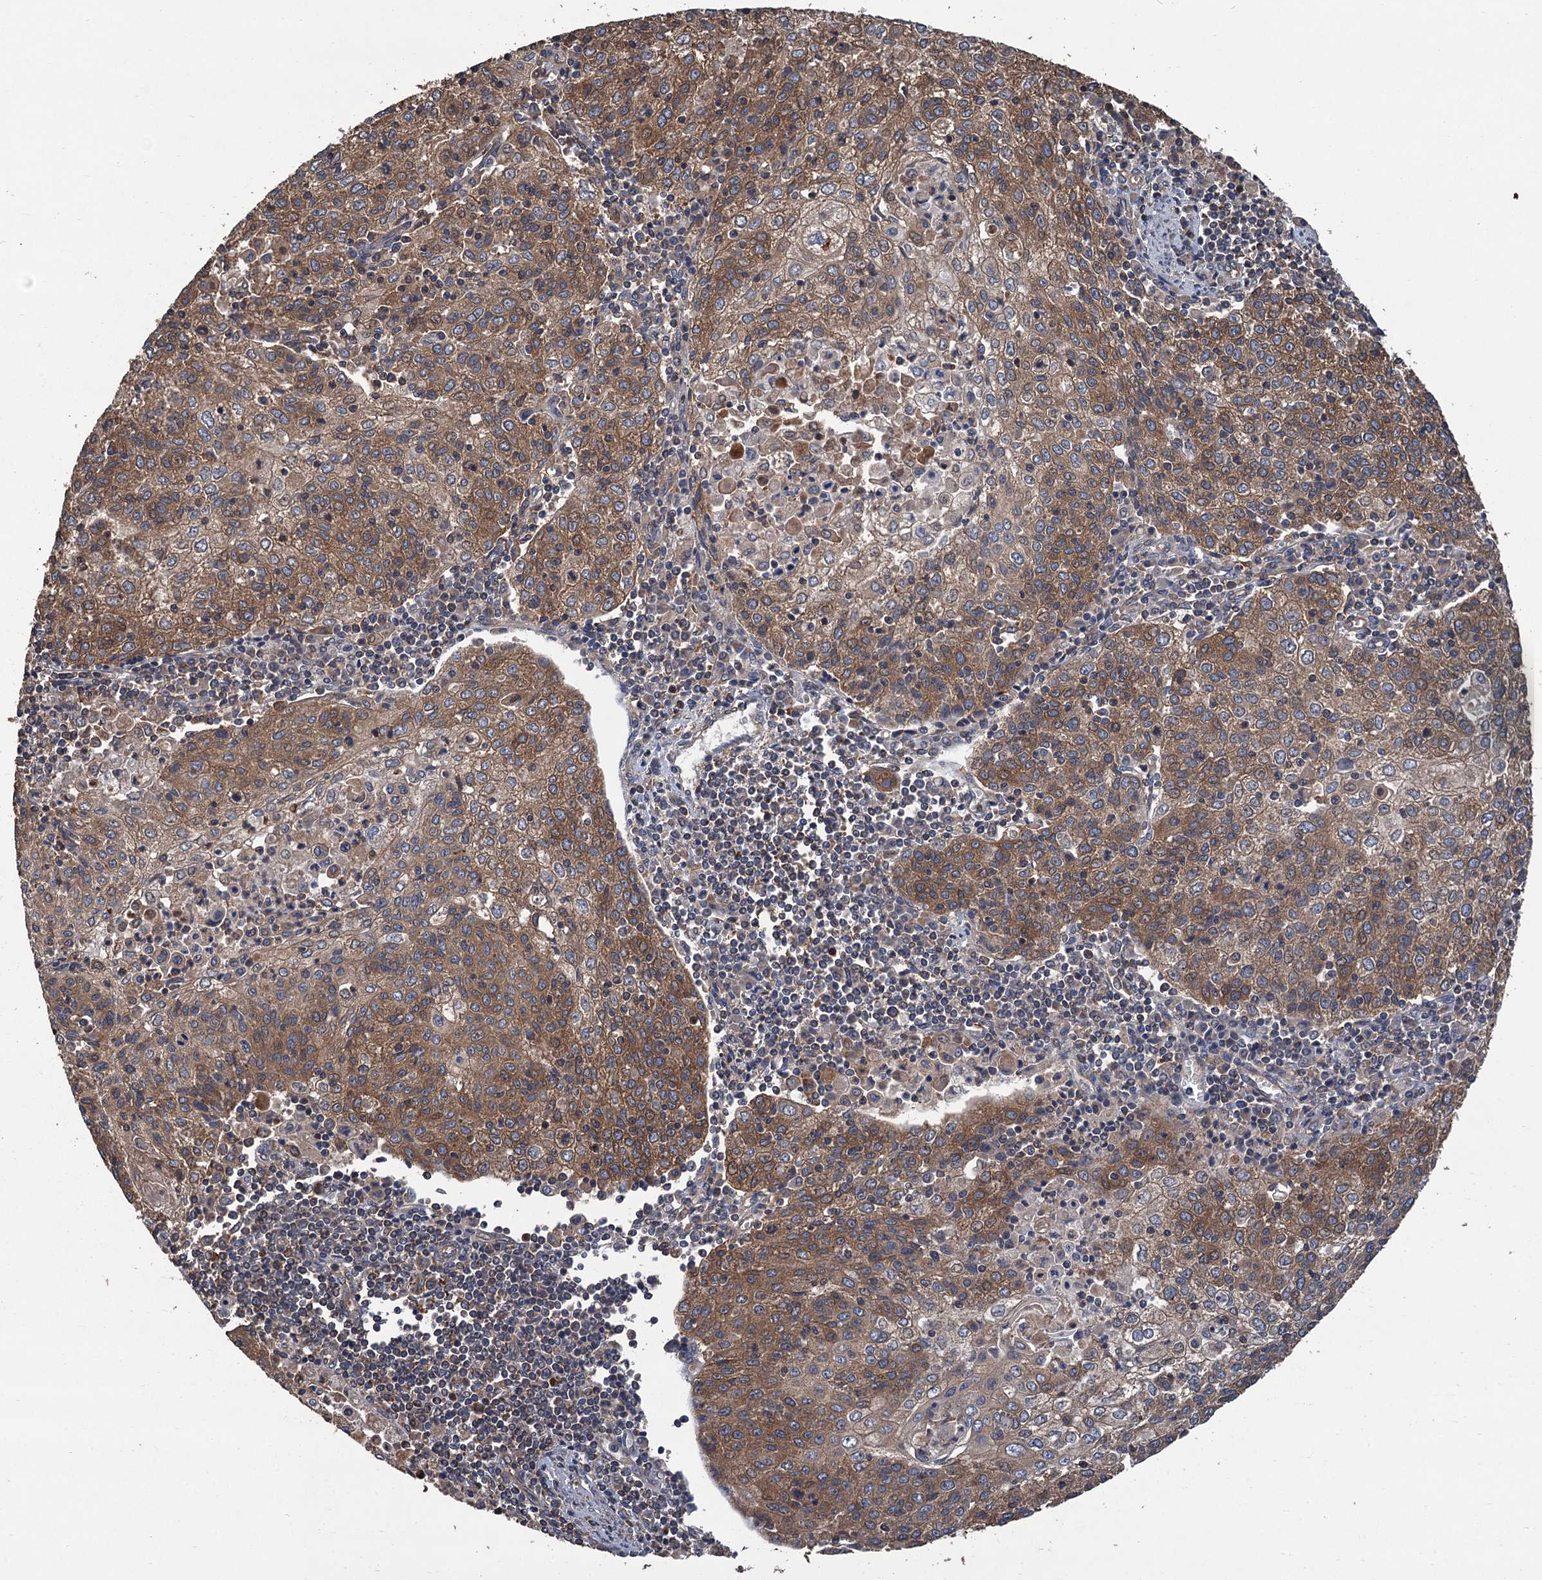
{"staining": {"intensity": "moderate", "quantity": ">75%", "location": "cytoplasmic/membranous"}, "tissue": "cervical cancer", "cell_type": "Tumor cells", "image_type": "cancer", "snomed": [{"axis": "morphology", "description": "Squamous cell carcinoma, NOS"}, {"axis": "topography", "description": "Cervix"}], "caption": "DAB (3,3'-diaminobenzidine) immunohistochemical staining of human squamous cell carcinoma (cervical) shows moderate cytoplasmic/membranous protein staining in approximately >75% of tumor cells.", "gene": "PPP4R1", "patient": {"sex": "female", "age": 48}}